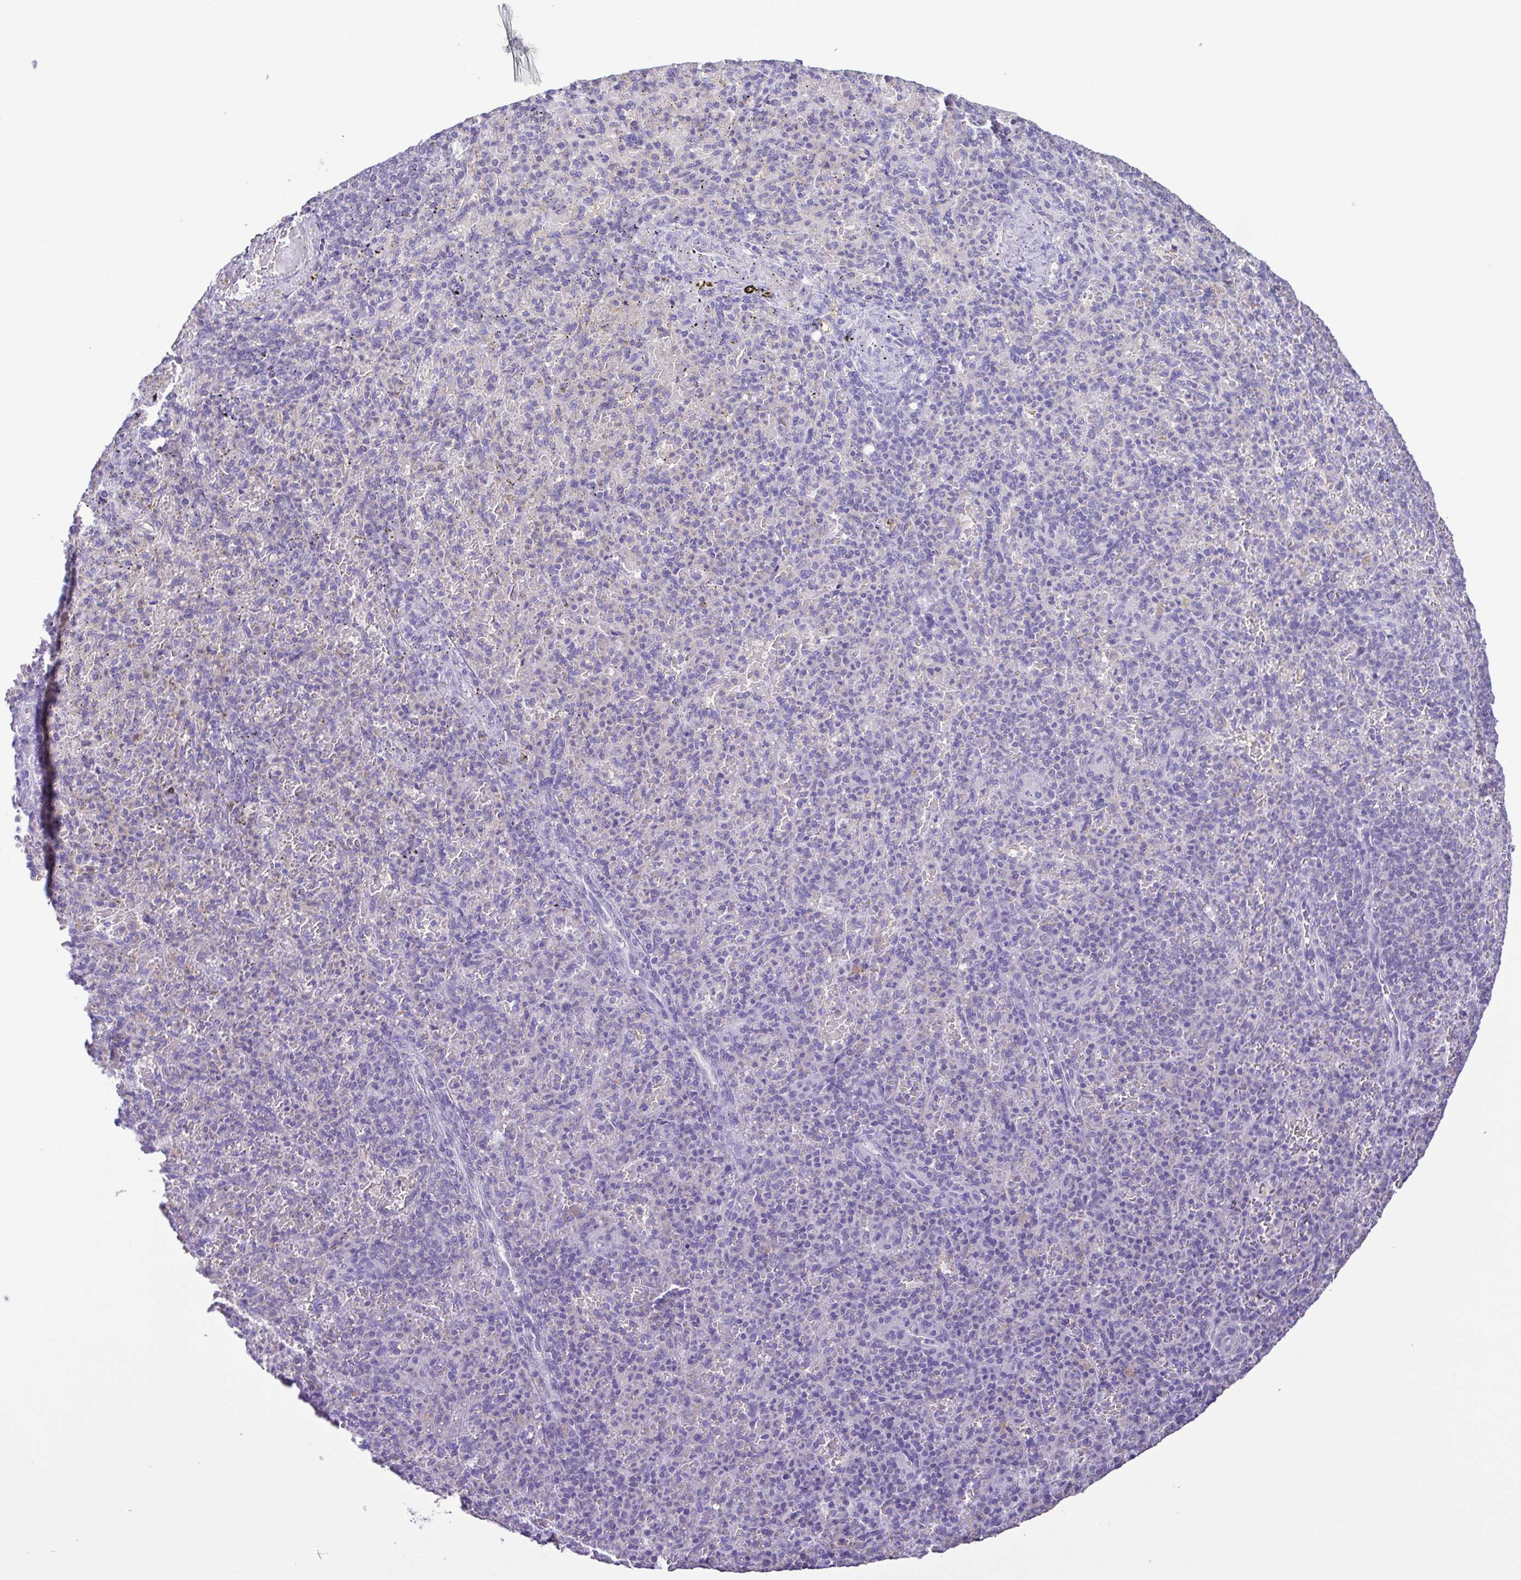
{"staining": {"intensity": "negative", "quantity": "none", "location": "none"}, "tissue": "spleen", "cell_type": "Cells in red pulp", "image_type": "normal", "snomed": [{"axis": "morphology", "description": "Normal tissue, NOS"}, {"axis": "topography", "description": "Spleen"}], "caption": "Immunohistochemistry image of benign spleen stained for a protein (brown), which demonstrates no expression in cells in red pulp.", "gene": "CYP17A1", "patient": {"sex": "female", "age": 74}}